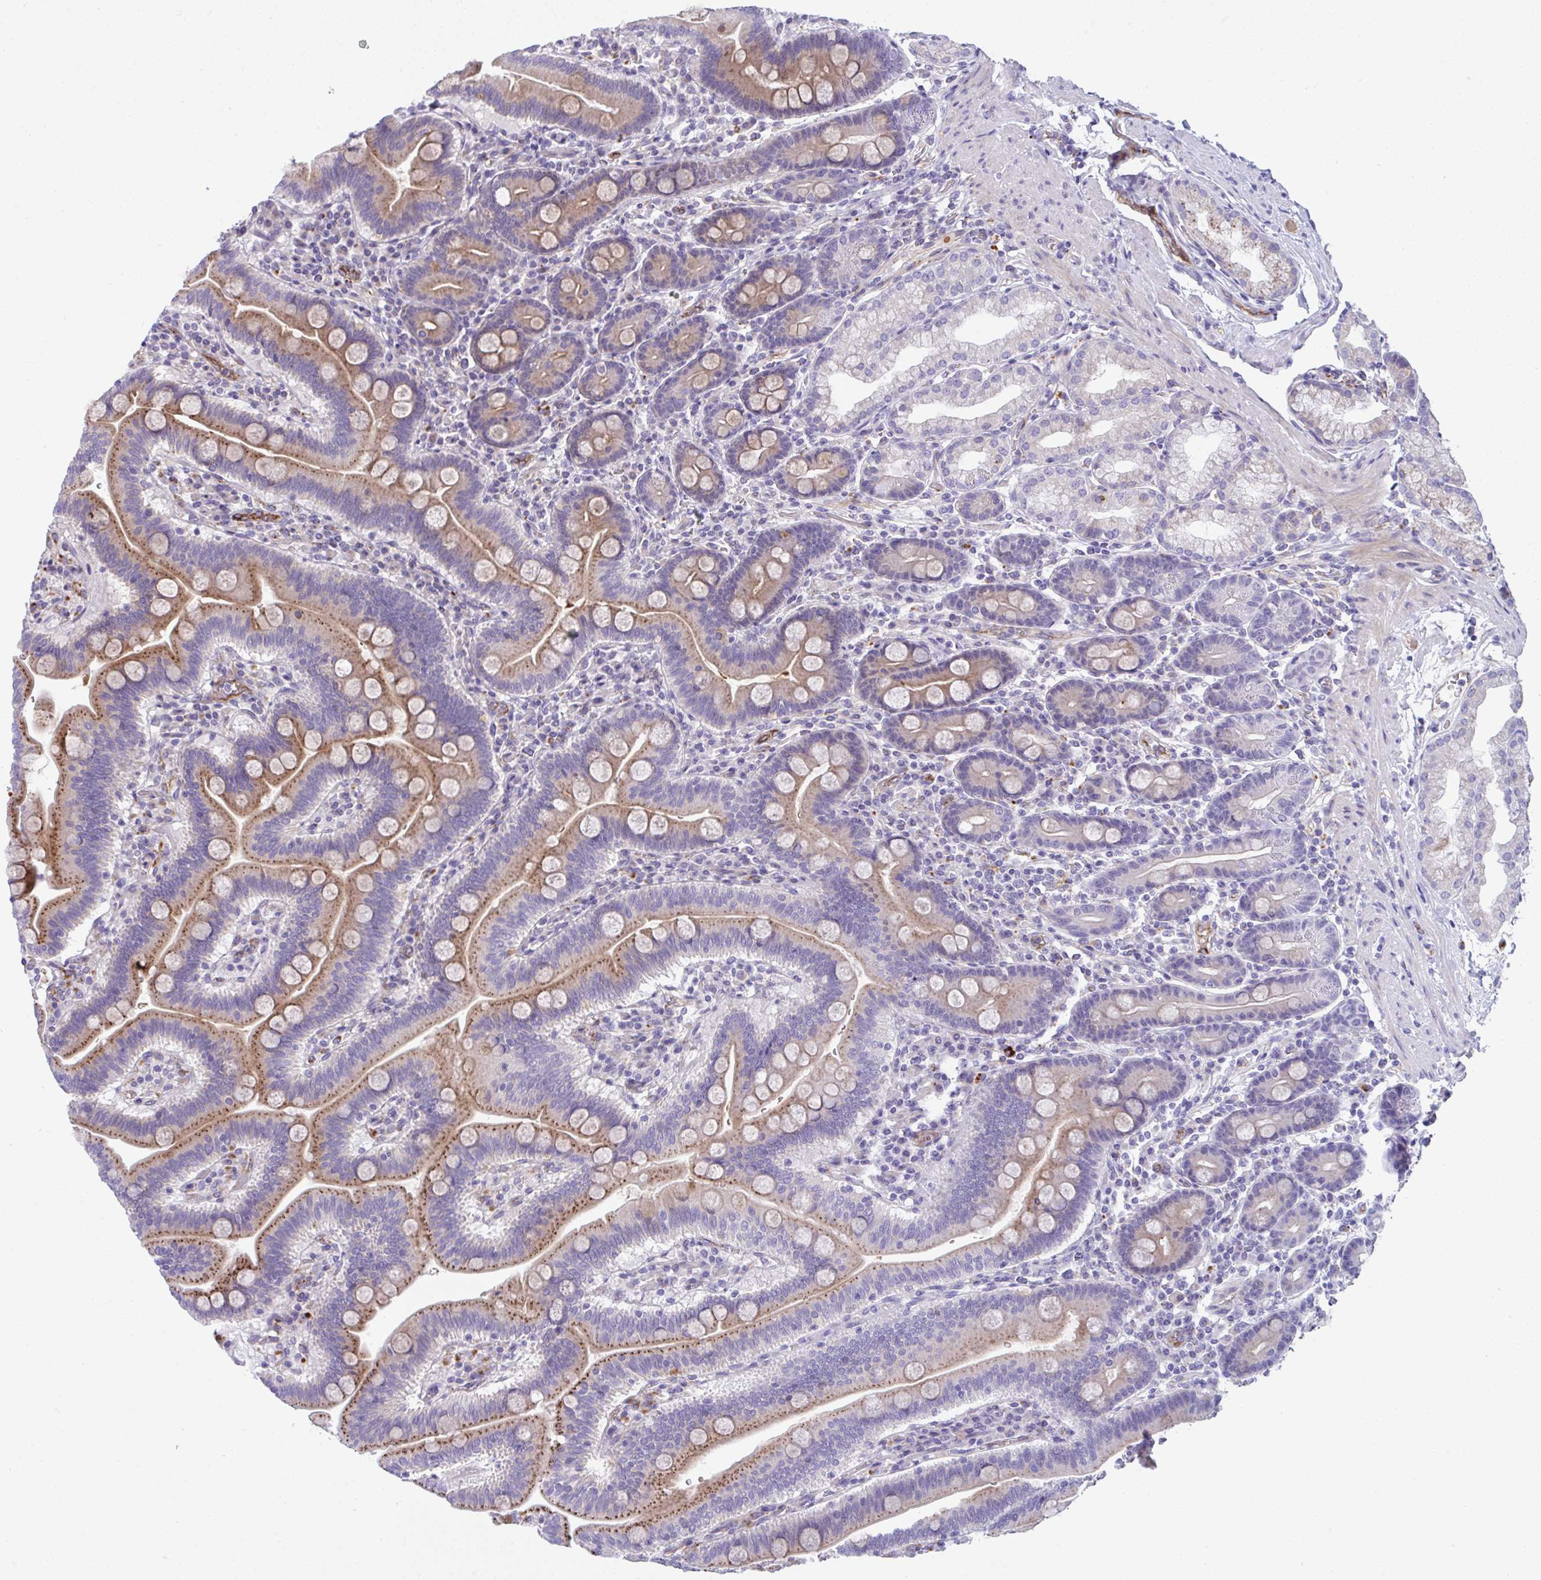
{"staining": {"intensity": "moderate", "quantity": "25%-75%", "location": "cytoplasmic/membranous"}, "tissue": "duodenum", "cell_type": "Glandular cells", "image_type": "normal", "snomed": [{"axis": "morphology", "description": "Normal tissue, NOS"}, {"axis": "topography", "description": "Duodenum"}], "caption": "Immunohistochemical staining of normal human duodenum shows 25%-75% levels of moderate cytoplasmic/membranous protein expression in approximately 25%-75% of glandular cells. (Brightfield microscopy of DAB IHC at high magnification).", "gene": "TOR1AIP2", "patient": {"sex": "male", "age": 59}}